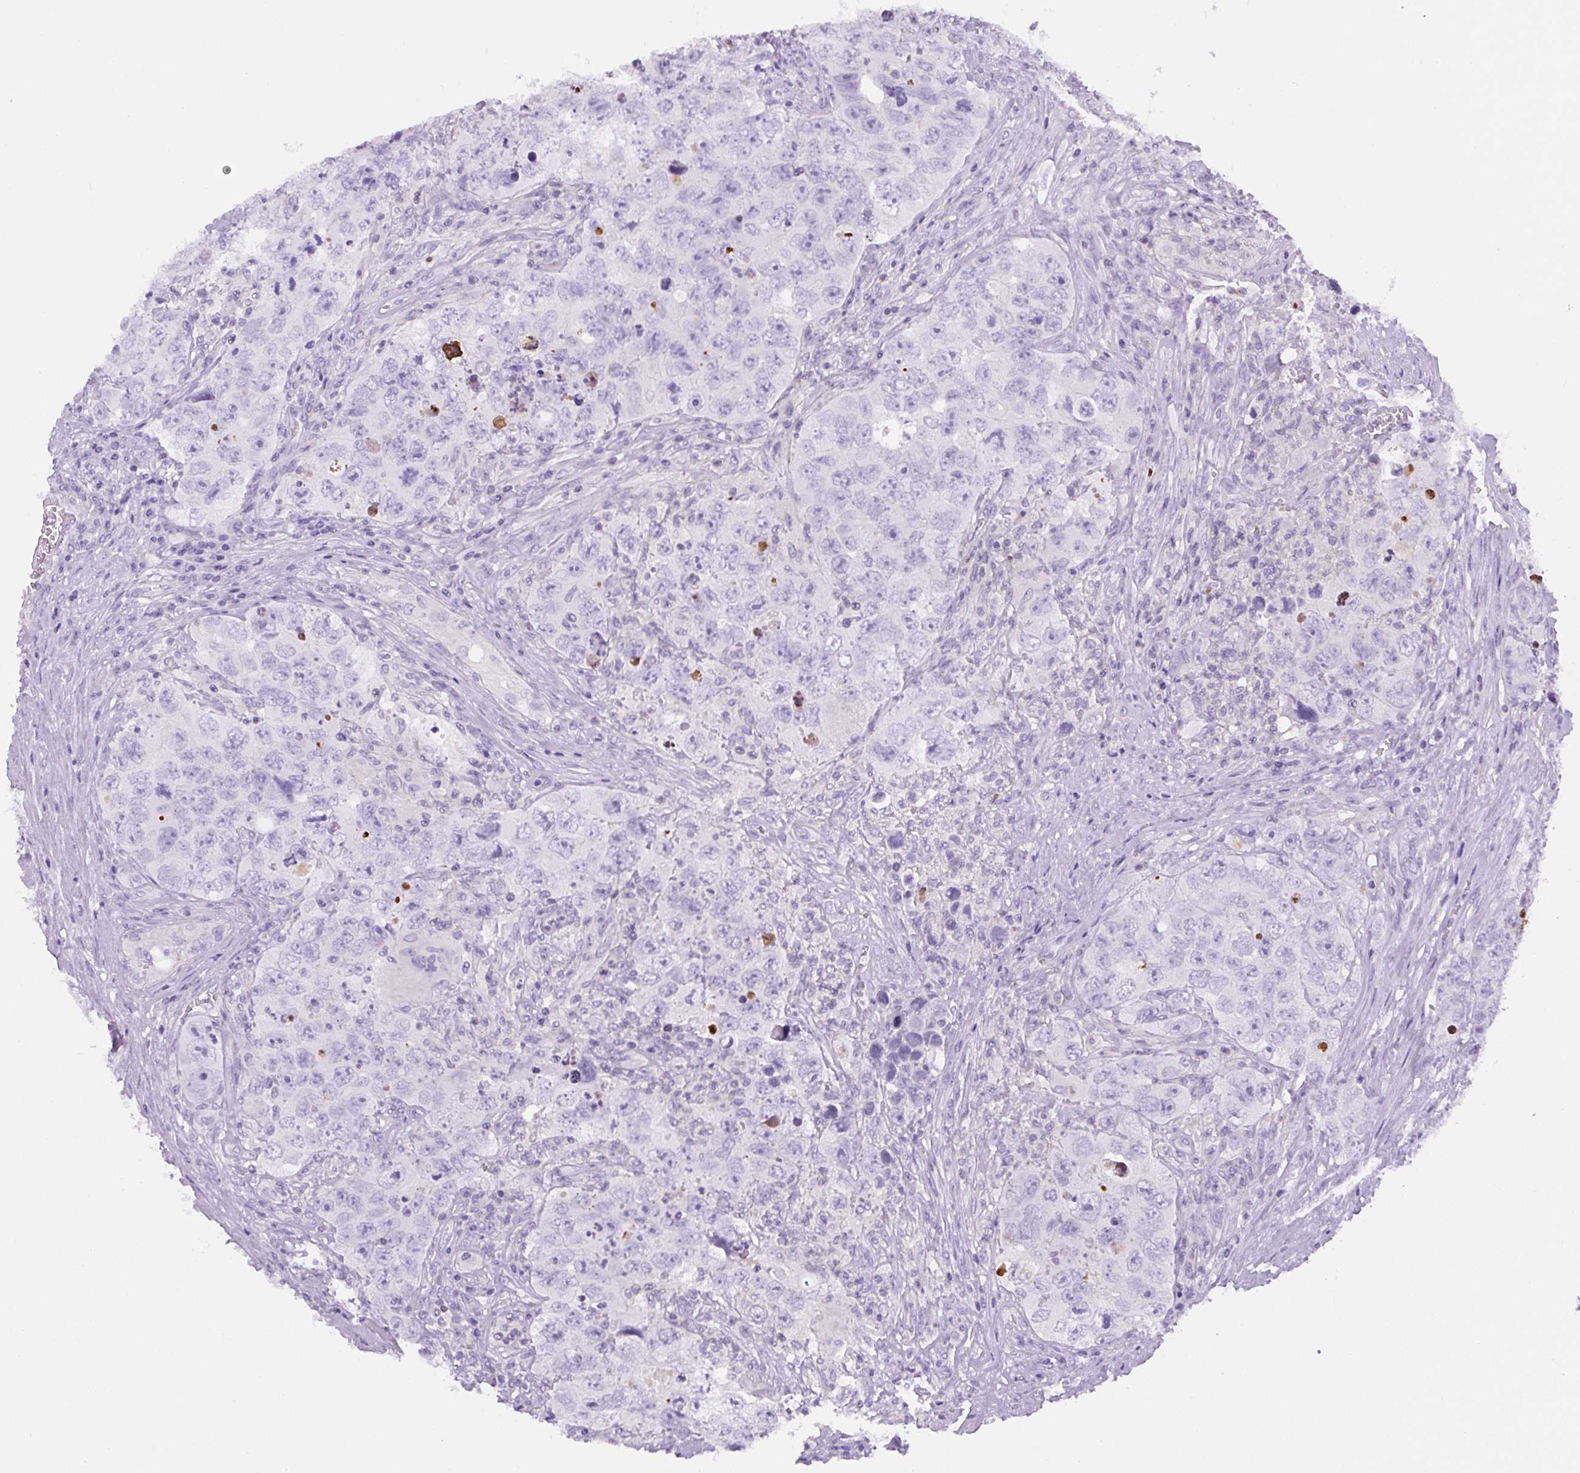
{"staining": {"intensity": "negative", "quantity": "none", "location": "none"}, "tissue": "testis cancer", "cell_type": "Tumor cells", "image_type": "cancer", "snomed": [{"axis": "morphology", "description": "Seminoma, NOS"}, {"axis": "morphology", "description": "Carcinoma, Embryonal, NOS"}, {"axis": "topography", "description": "Testis"}], "caption": "Histopathology image shows no significant protein expression in tumor cells of seminoma (testis).", "gene": "PIP5KL1", "patient": {"sex": "male", "age": 43}}